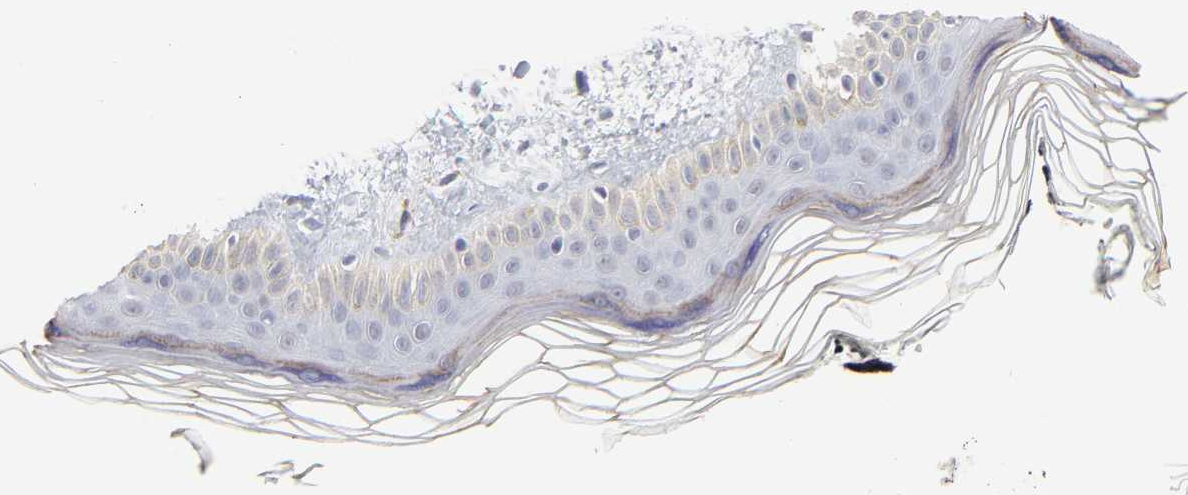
{"staining": {"intensity": "negative", "quantity": "none", "location": "none"}, "tissue": "skin", "cell_type": "Fibroblasts", "image_type": "normal", "snomed": [{"axis": "morphology", "description": "Normal tissue, NOS"}, {"axis": "topography", "description": "Skin"}], "caption": "A high-resolution photomicrograph shows immunohistochemistry staining of normal skin, which displays no significant expression in fibroblasts.", "gene": "LTBP2", "patient": {"sex": "female", "age": 19}}